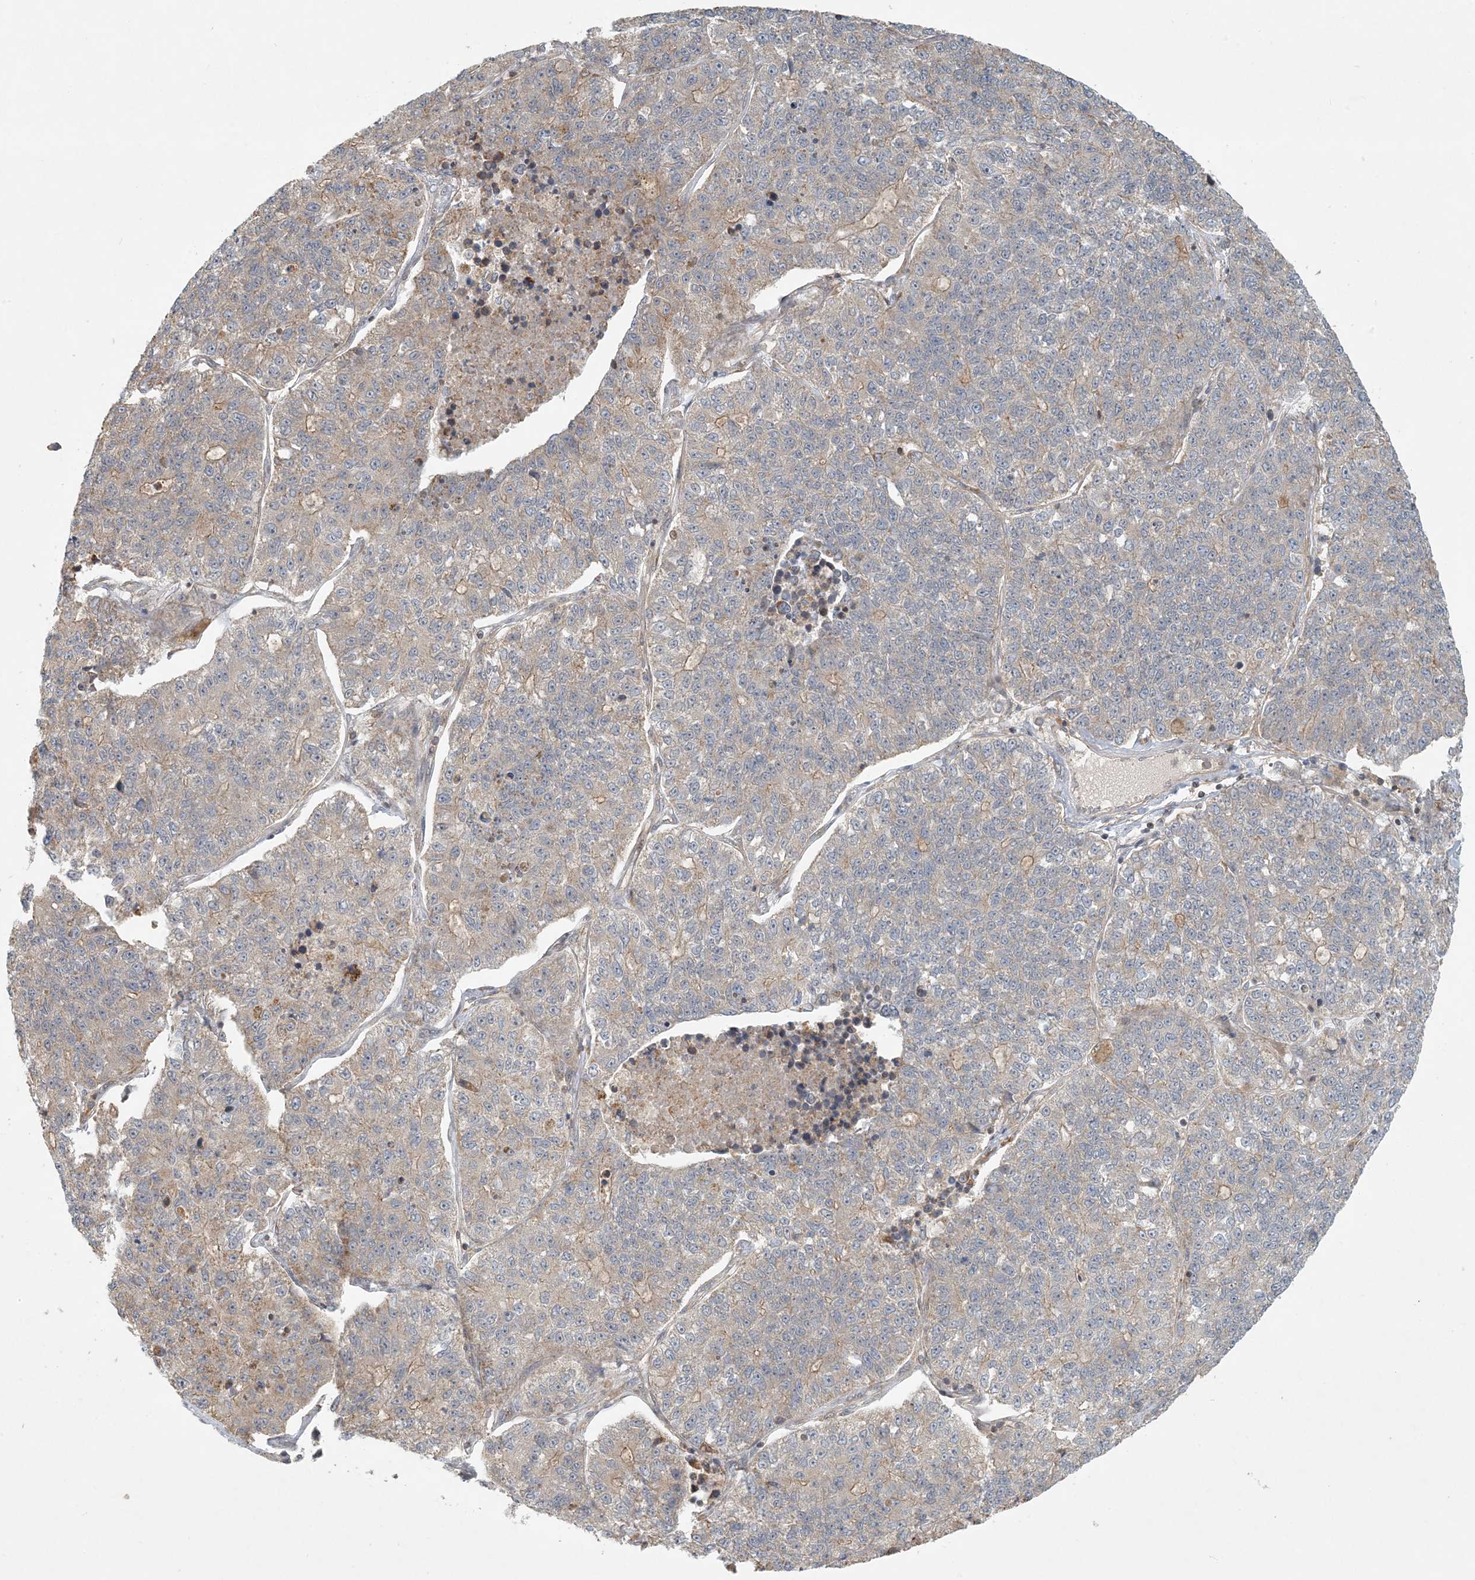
{"staining": {"intensity": "weak", "quantity": "25%-75%", "location": "cytoplasmic/membranous"}, "tissue": "lung cancer", "cell_type": "Tumor cells", "image_type": "cancer", "snomed": [{"axis": "morphology", "description": "Adenocarcinoma, NOS"}, {"axis": "topography", "description": "Lung"}], "caption": "Immunohistochemical staining of human lung cancer reveals low levels of weak cytoplasmic/membranous positivity in approximately 25%-75% of tumor cells.", "gene": "OBI1", "patient": {"sex": "male", "age": 49}}